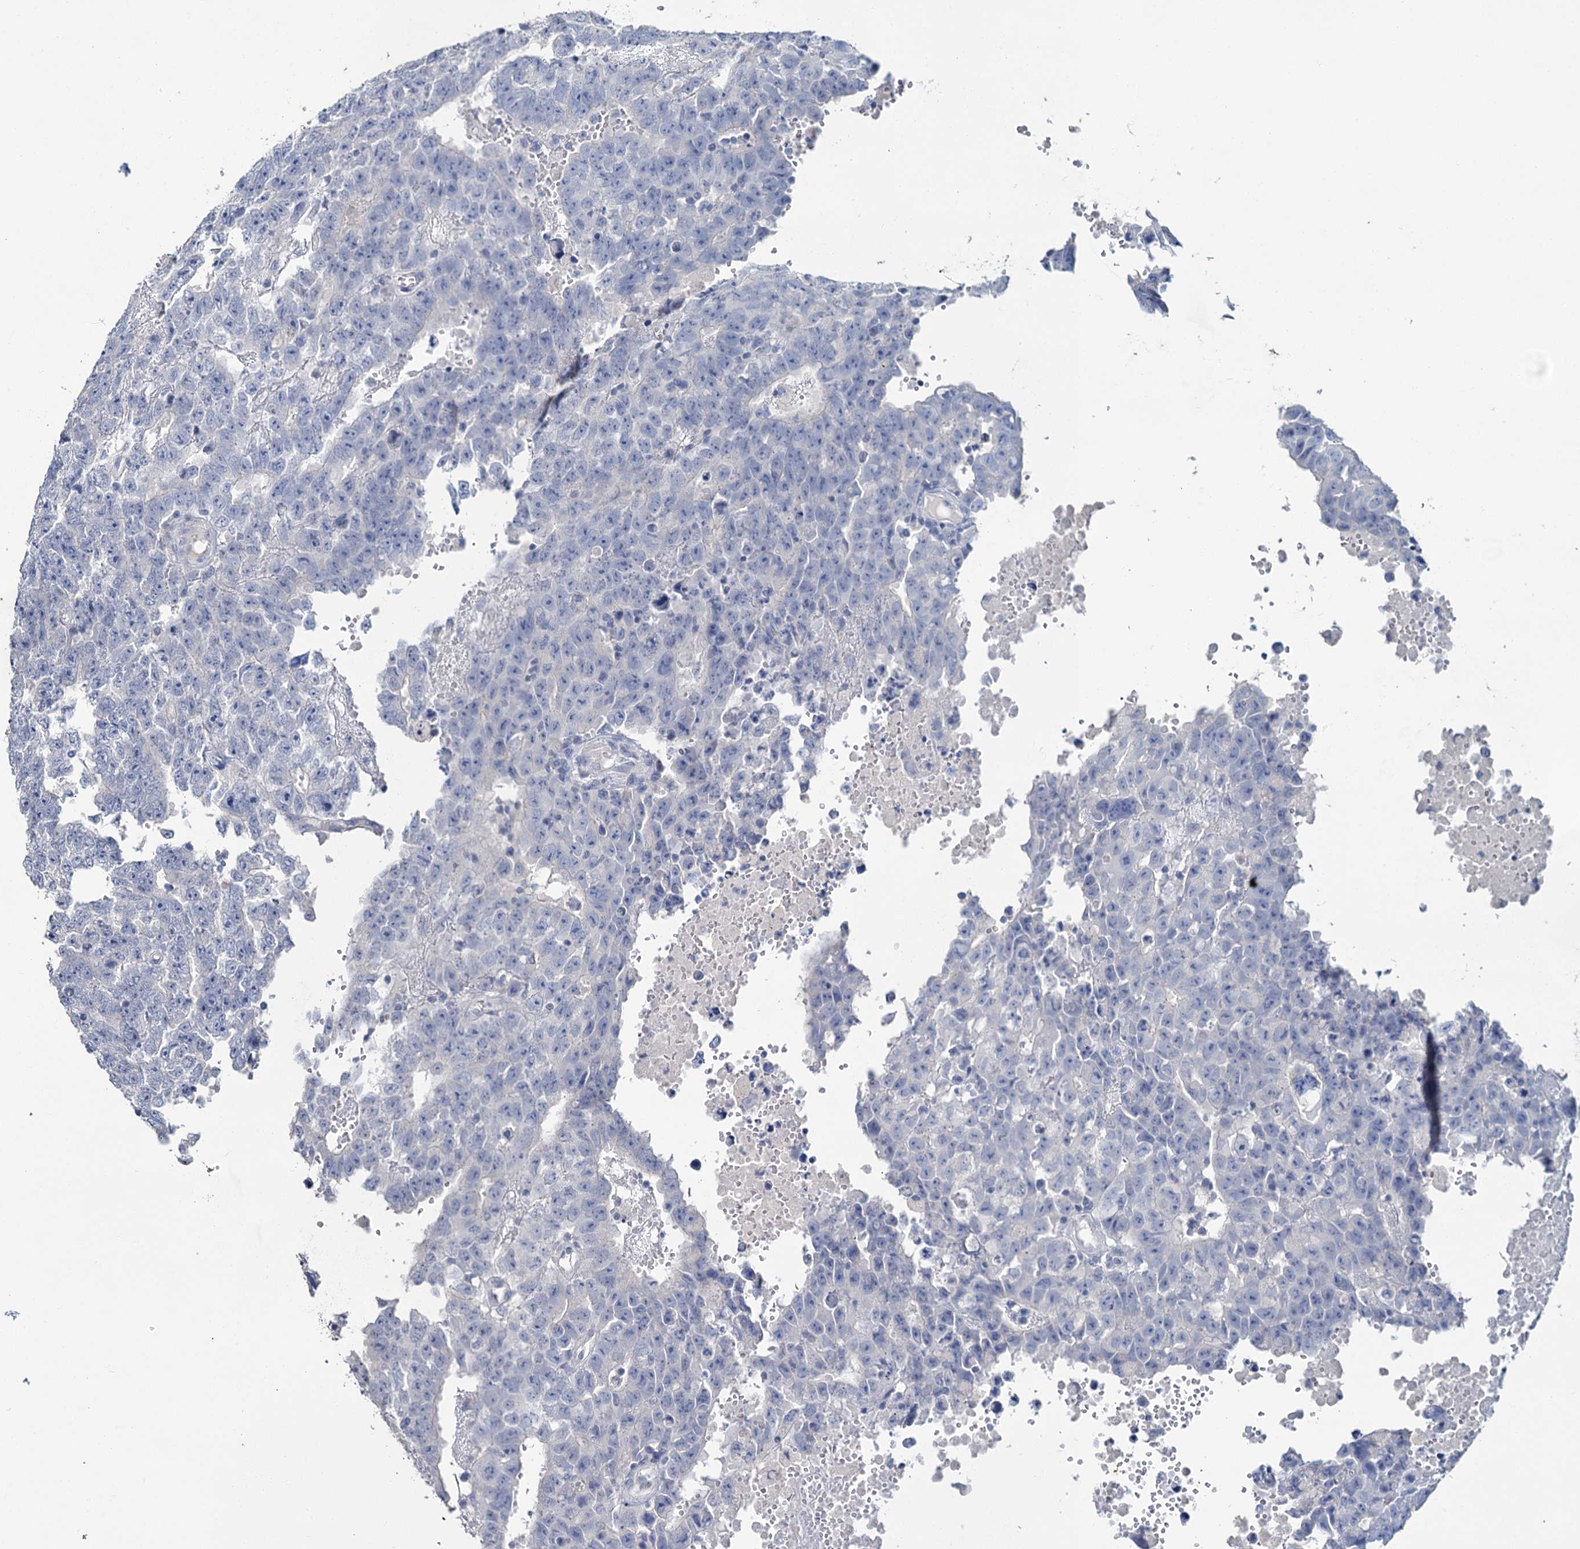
{"staining": {"intensity": "negative", "quantity": "none", "location": "none"}, "tissue": "testis cancer", "cell_type": "Tumor cells", "image_type": "cancer", "snomed": [{"axis": "morphology", "description": "Carcinoma, Embryonal, NOS"}, {"axis": "topography", "description": "Testis"}], "caption": "High magnification brightfield microscopy of testis cancer (embryonal carcinoma) stained with DAB (3,3'-diaminobenzidine) (brown) and counterstained with hematoxylin (blue): tumor cells show no significant staining.", "gene": "SNCB", "patient": {"sex": "male", "age": 25}}